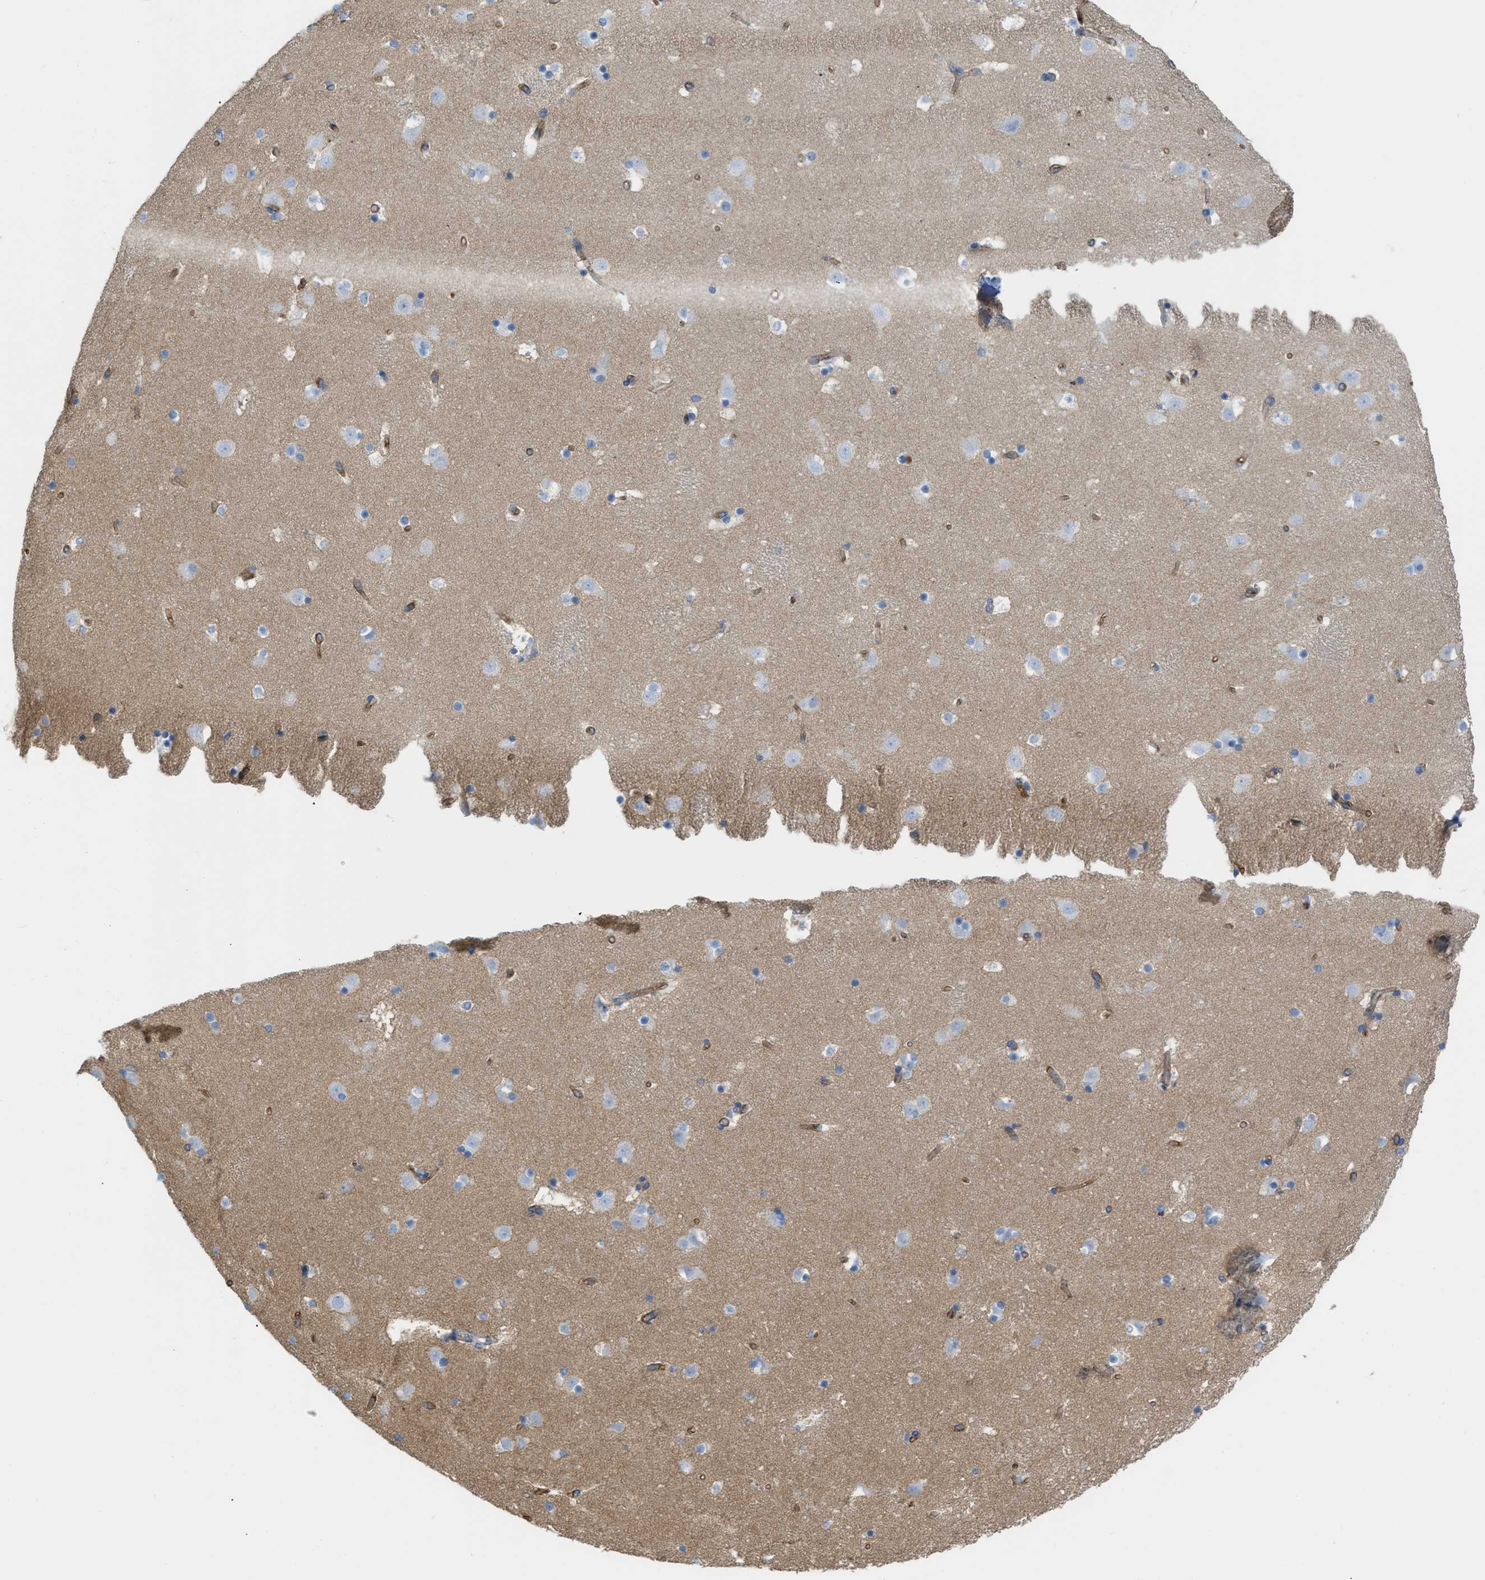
{"staining": {"intensity": "negative", "quantity": "none", "location": "none"}, "tissue": "caudate", "cell_type": "Glial cells", "image_type": "normal", "snomed": [{"axis": "morphology", "description": "Normal tissue, NOS"}, {"axis": "topography", "description": "Lateral ventricle wall"}], "caption": "This photomicrograph is of unremarkable caudate stained with IHC to label a protein in brown with the nuclei are counter-stained blue. There is no expression in glial cells.", "gene": "SLC3A2", "patient": {"sex": "male", "age": 45}}